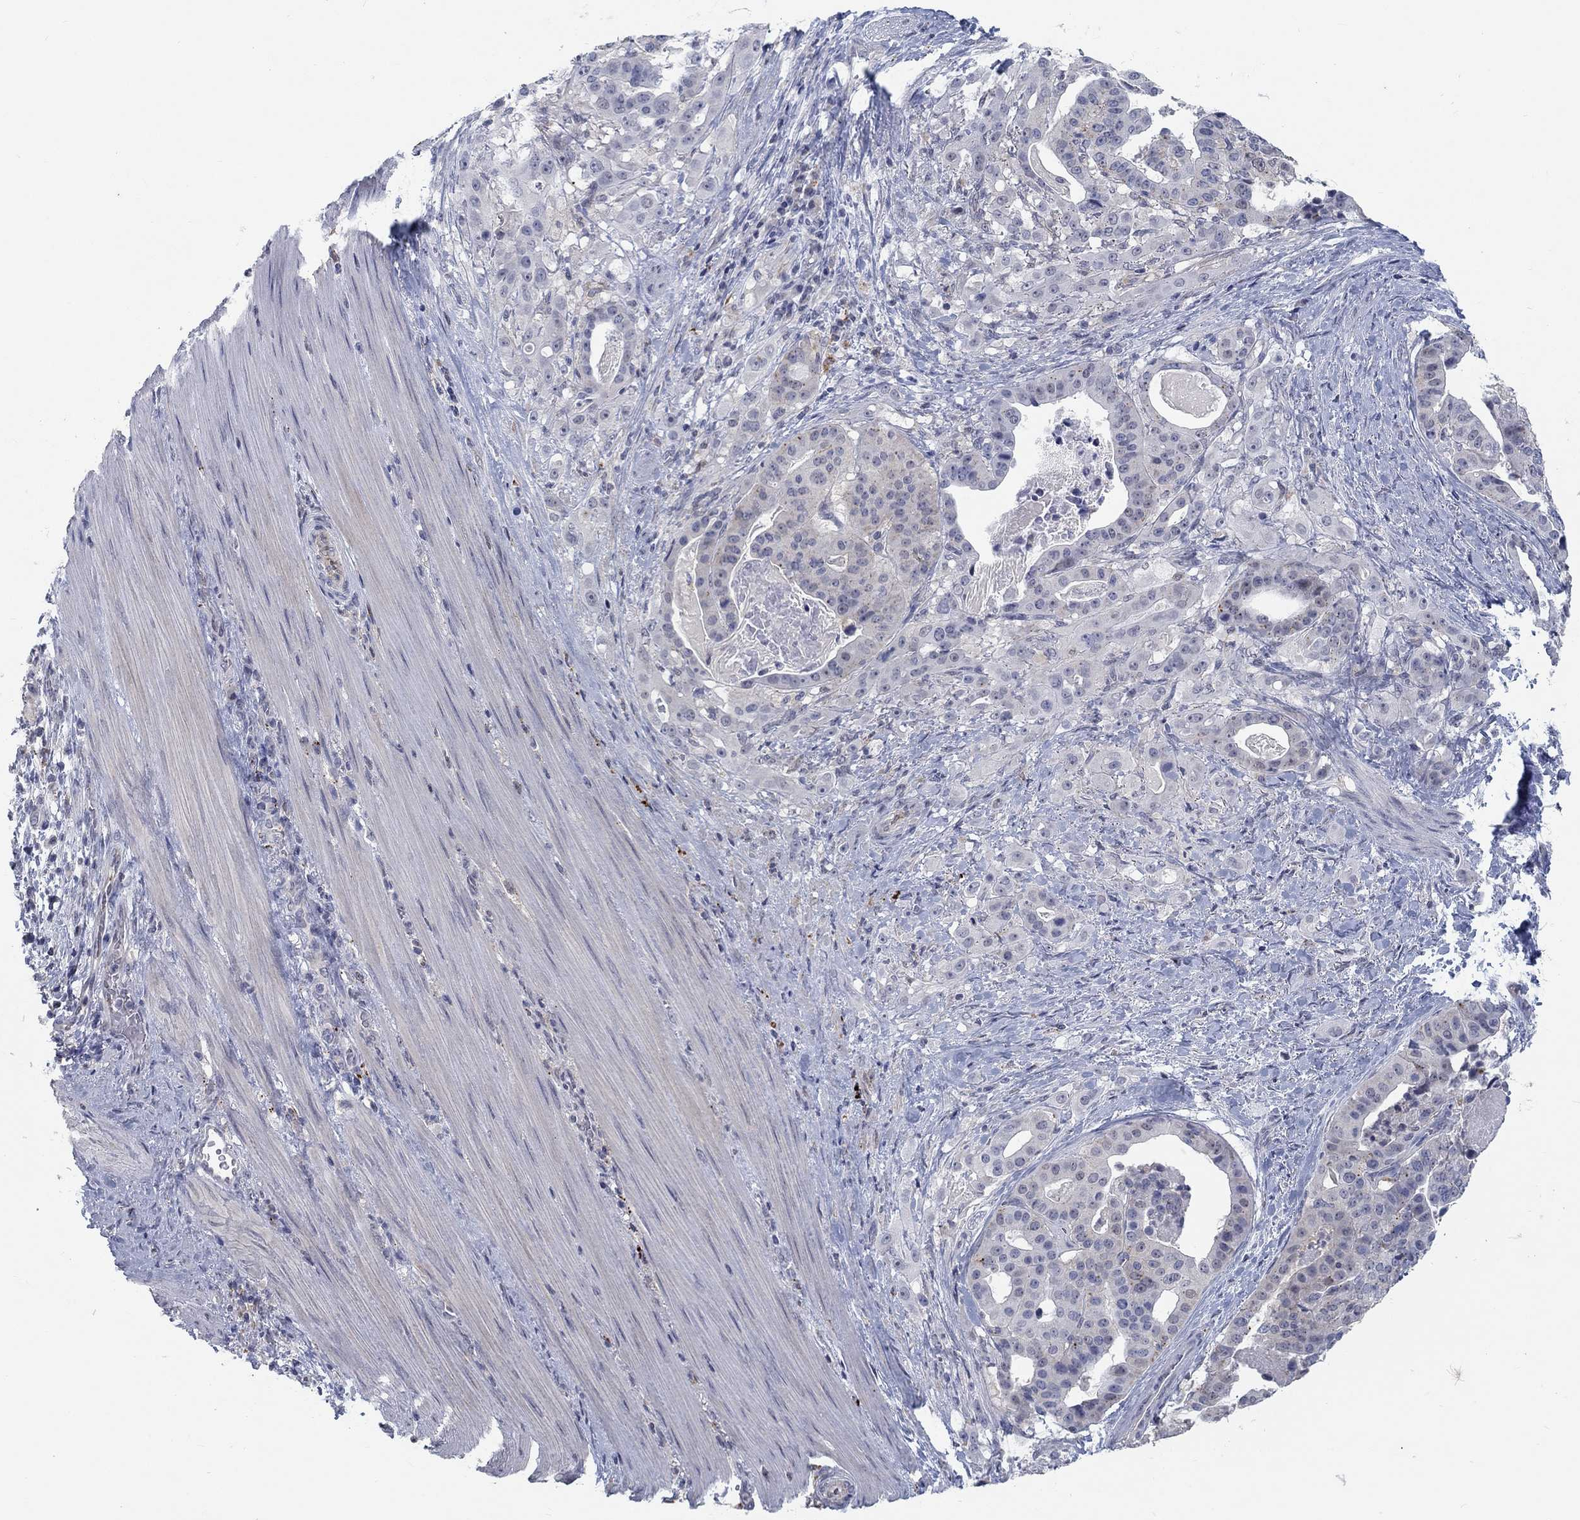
{"staining": {"intensity": "weak", "quantity": "<25%", "location": "cytoplasmic/membranous"}, "tissue": "stomach cancer", "cell_type": "Tumor cells", "image_type": "cancer", "snomed": [{"axis": "morphology", "description": "Adenocarcinoma, NOS"}, {"axis": "topography", "description": "Stomach"}], "caption": "Human stomach cancer (adenocarcinoma) stained for a protein using IHC demonstrates no expression in tumor cells.", "gene": "MTSS2", "patient": {"sex": "male", "age": 48}}